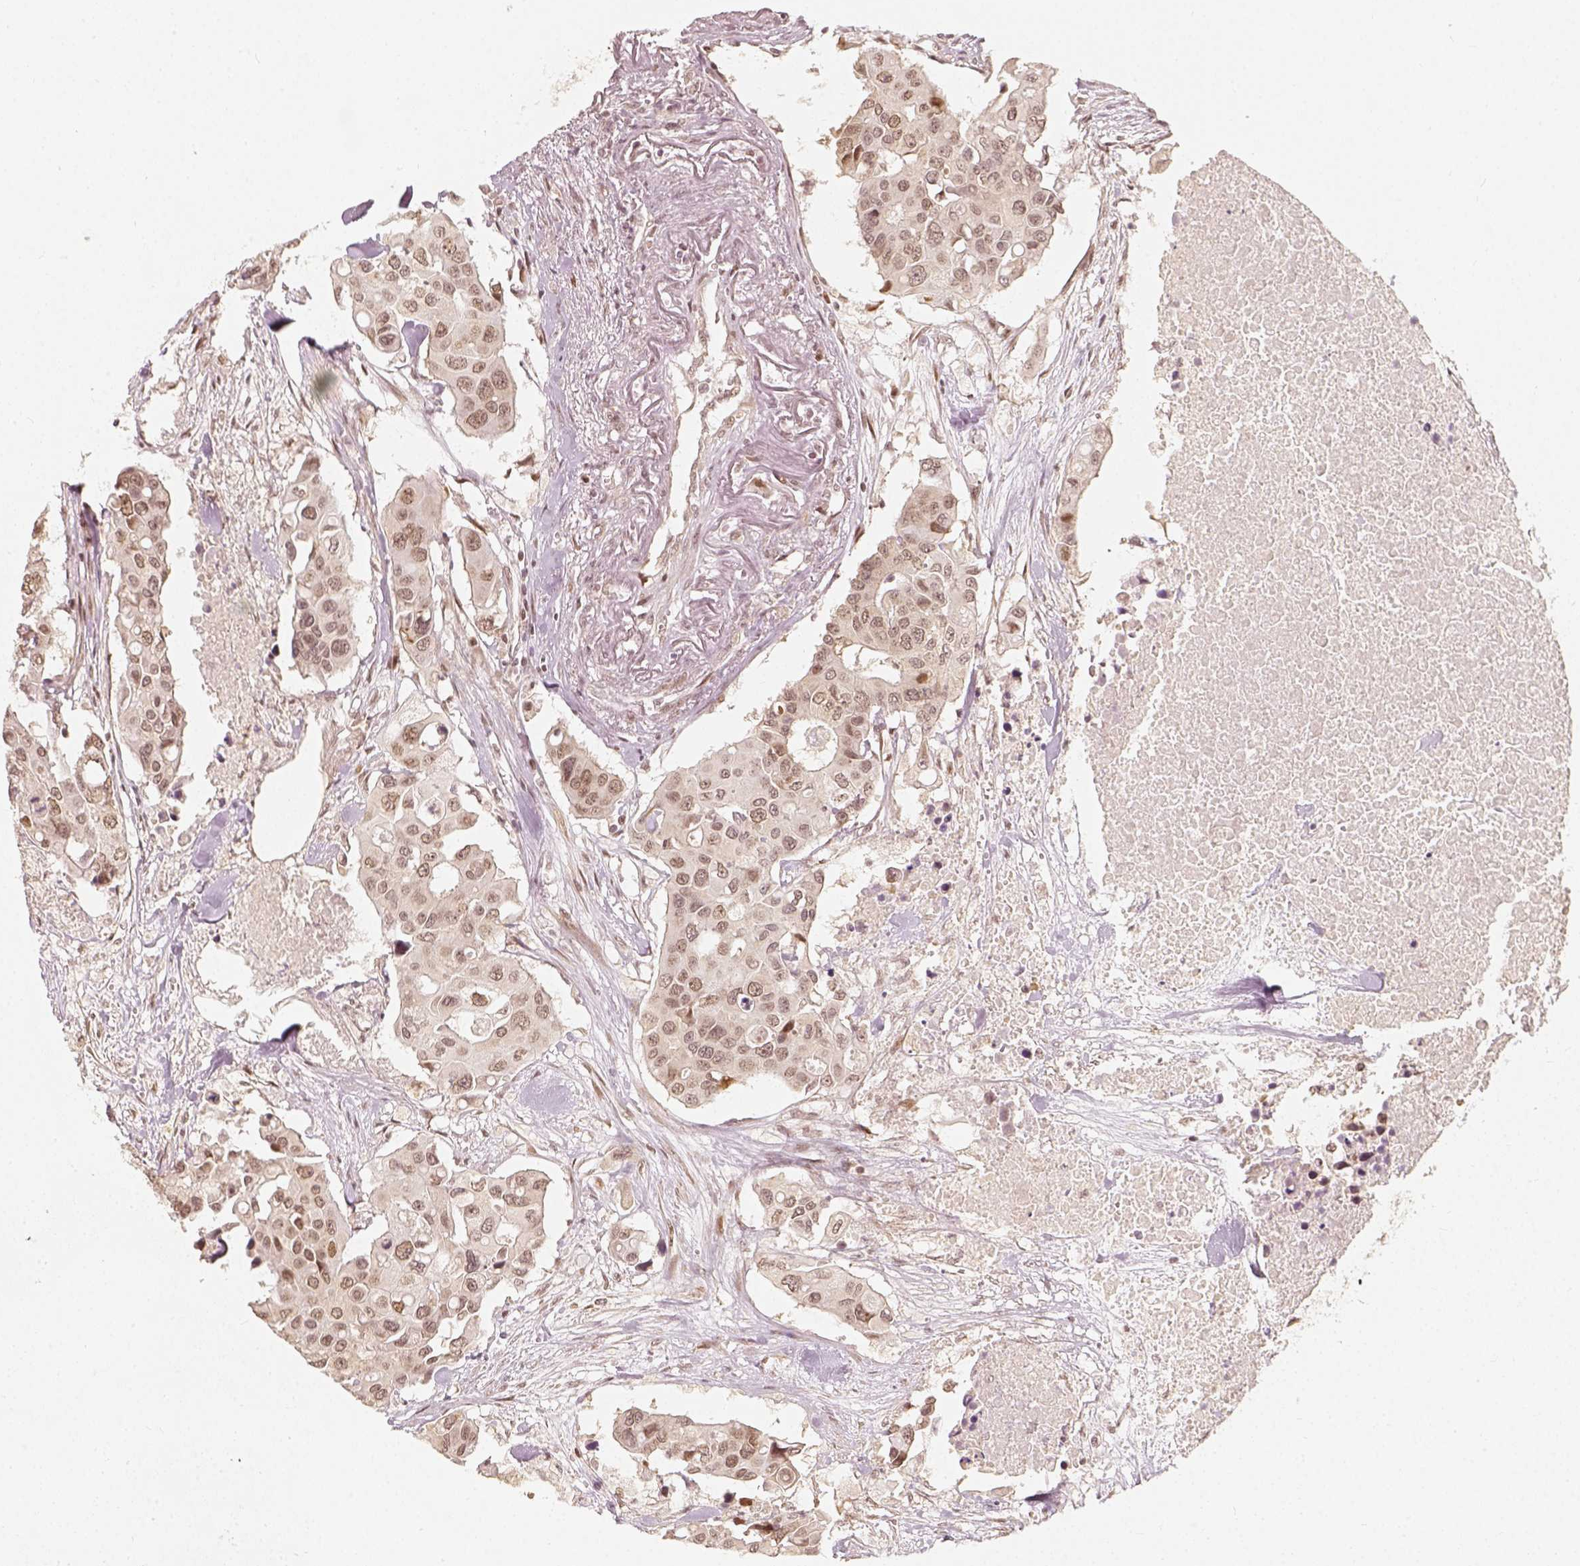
{"staining": {"intensity": "moderate", "quantity": "<25%", "location": "nuclear"}, "tissue": "colorectal cancer", "cell_type": "Tumor cells", "image_type": "cancer", "snomed": [{"axis": "morphology", "description": "Adenocarcinoma, NOS"}, {"axis": "topography", "description": "Colon"}], "caption": "This image reveals adenocarcinoma (colorectal) stained with immunohistochemistry (IHC) to label a protein in brown. The nuclear of tumor cells show moderate positivity for the protein. Nuclei are counter-stained blue.", "gene": "ZMAT3", "patient": {"sex": "male", "age": 77}}